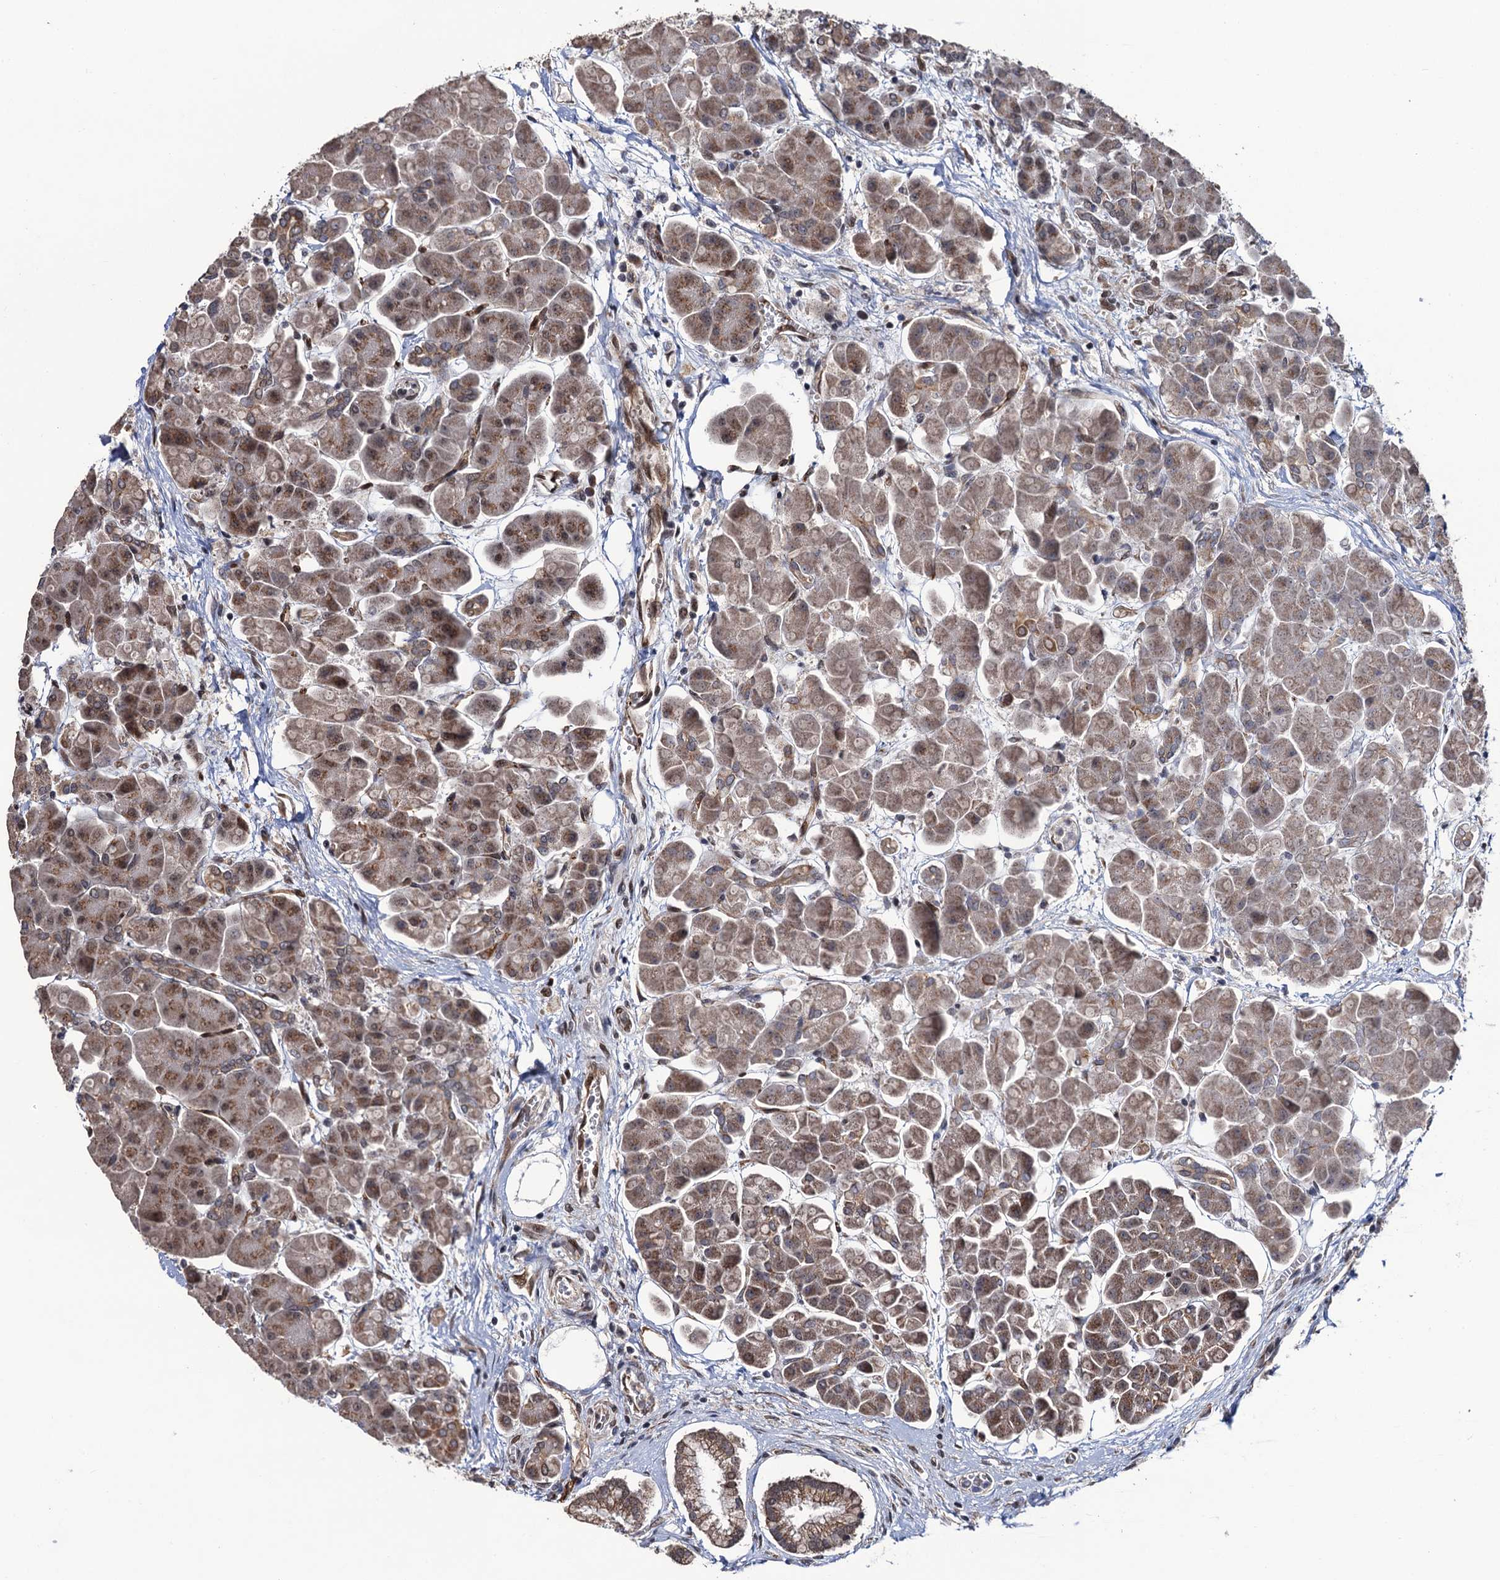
{"staining": {"intensity": "moderate", "quantity": "25%-75%", "location": "cytoplasmic/membranous,nuclear"}, "tissue": "pancreas", "cell_type": "Exocrine glandular cells", "image_type": "normal", "snomed": [{"axis": "morphology", "description": "Normal tissue, NOS"}, {"axis": "topography", "description": "Pancreas"}], "caption": "The immunohistochemical stain highlights moderate cytoplasmic/membranous,nuclear staining in exocrine glandular cells of benign pancreas.", "gene": "LRRC63", "patient": {"sex": "male", "age": 66}}